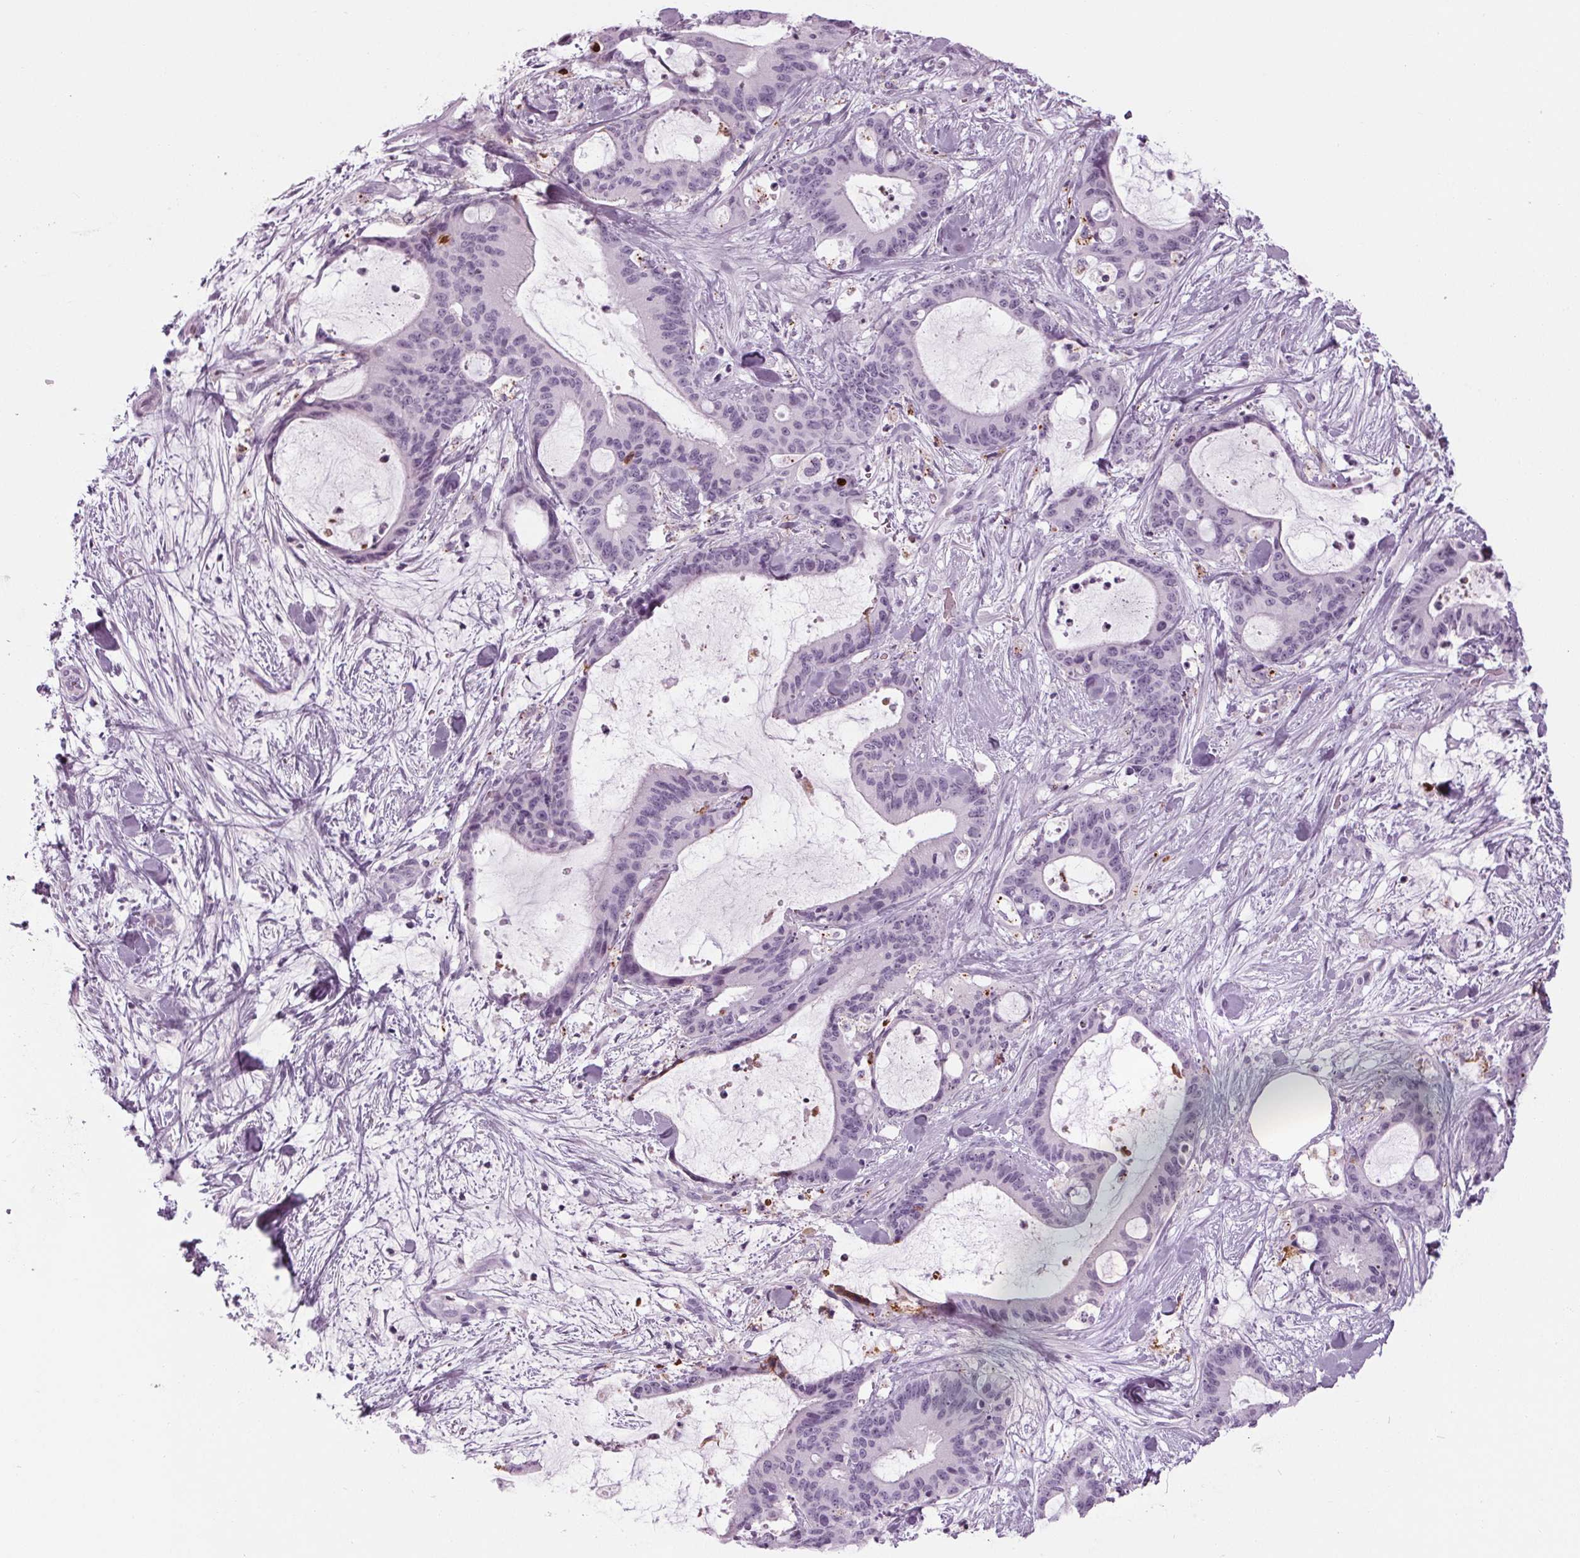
{"staining": {"intensity": "negative", "quantity": "none", "location": "none"}, "tissue": "liver cancer", "cell_type": "Tumor cells", "image_type": "cancer", "snomed": [{"axis": "morphology", "description": "Cholangiocarcinoma"}, {"axis": "topography", "description": "Liver"}], "caption": "Micrograph shows no significant protein expression in tumor cells of liver cancer (cholangiocarcinoma).", "gene": "CYP3A43", "patient": {"sex": "female", "age": 73}}